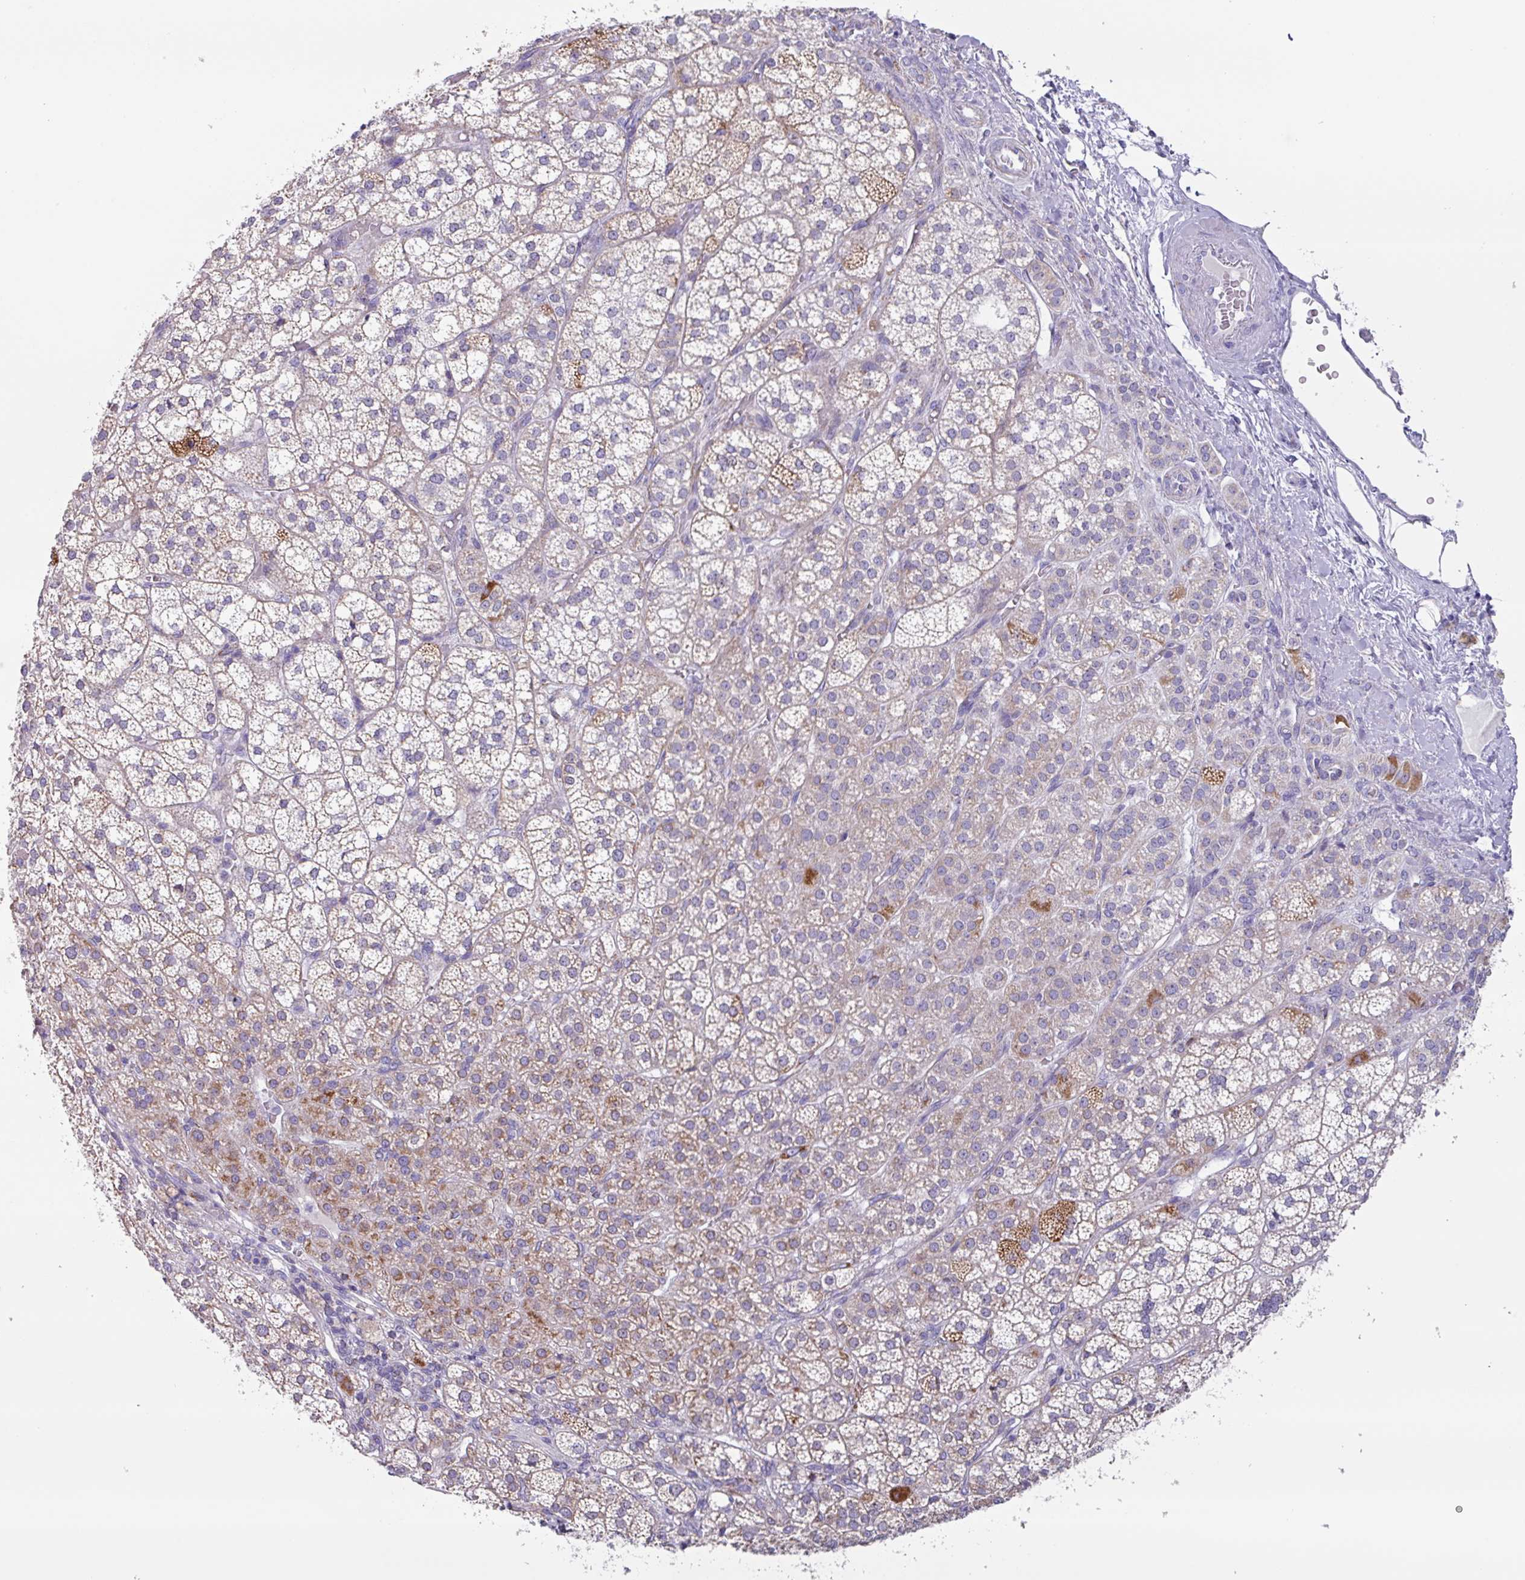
{"staining": {"intensity": "moderate", "quantity": "<25%", "location": "cytoplasmic/membranous"}, "tissue": "adrenal gland", "cell_type": "Glandular cells", "image_type": "normal", "snomed": [{"axis": "morphology", "description": "Normal tissue, NOS"}, {"axis": "topography", "description": "Adrenal gland"}], "caption": "The histopathology image demonstrates staining of unremarkable adrenal gland, revealing moderate cytoplasmic/membranous protein expression (brown color) within glandular cells.", "gene": "MT", "patient": {"sex": "female", "age": 60}}